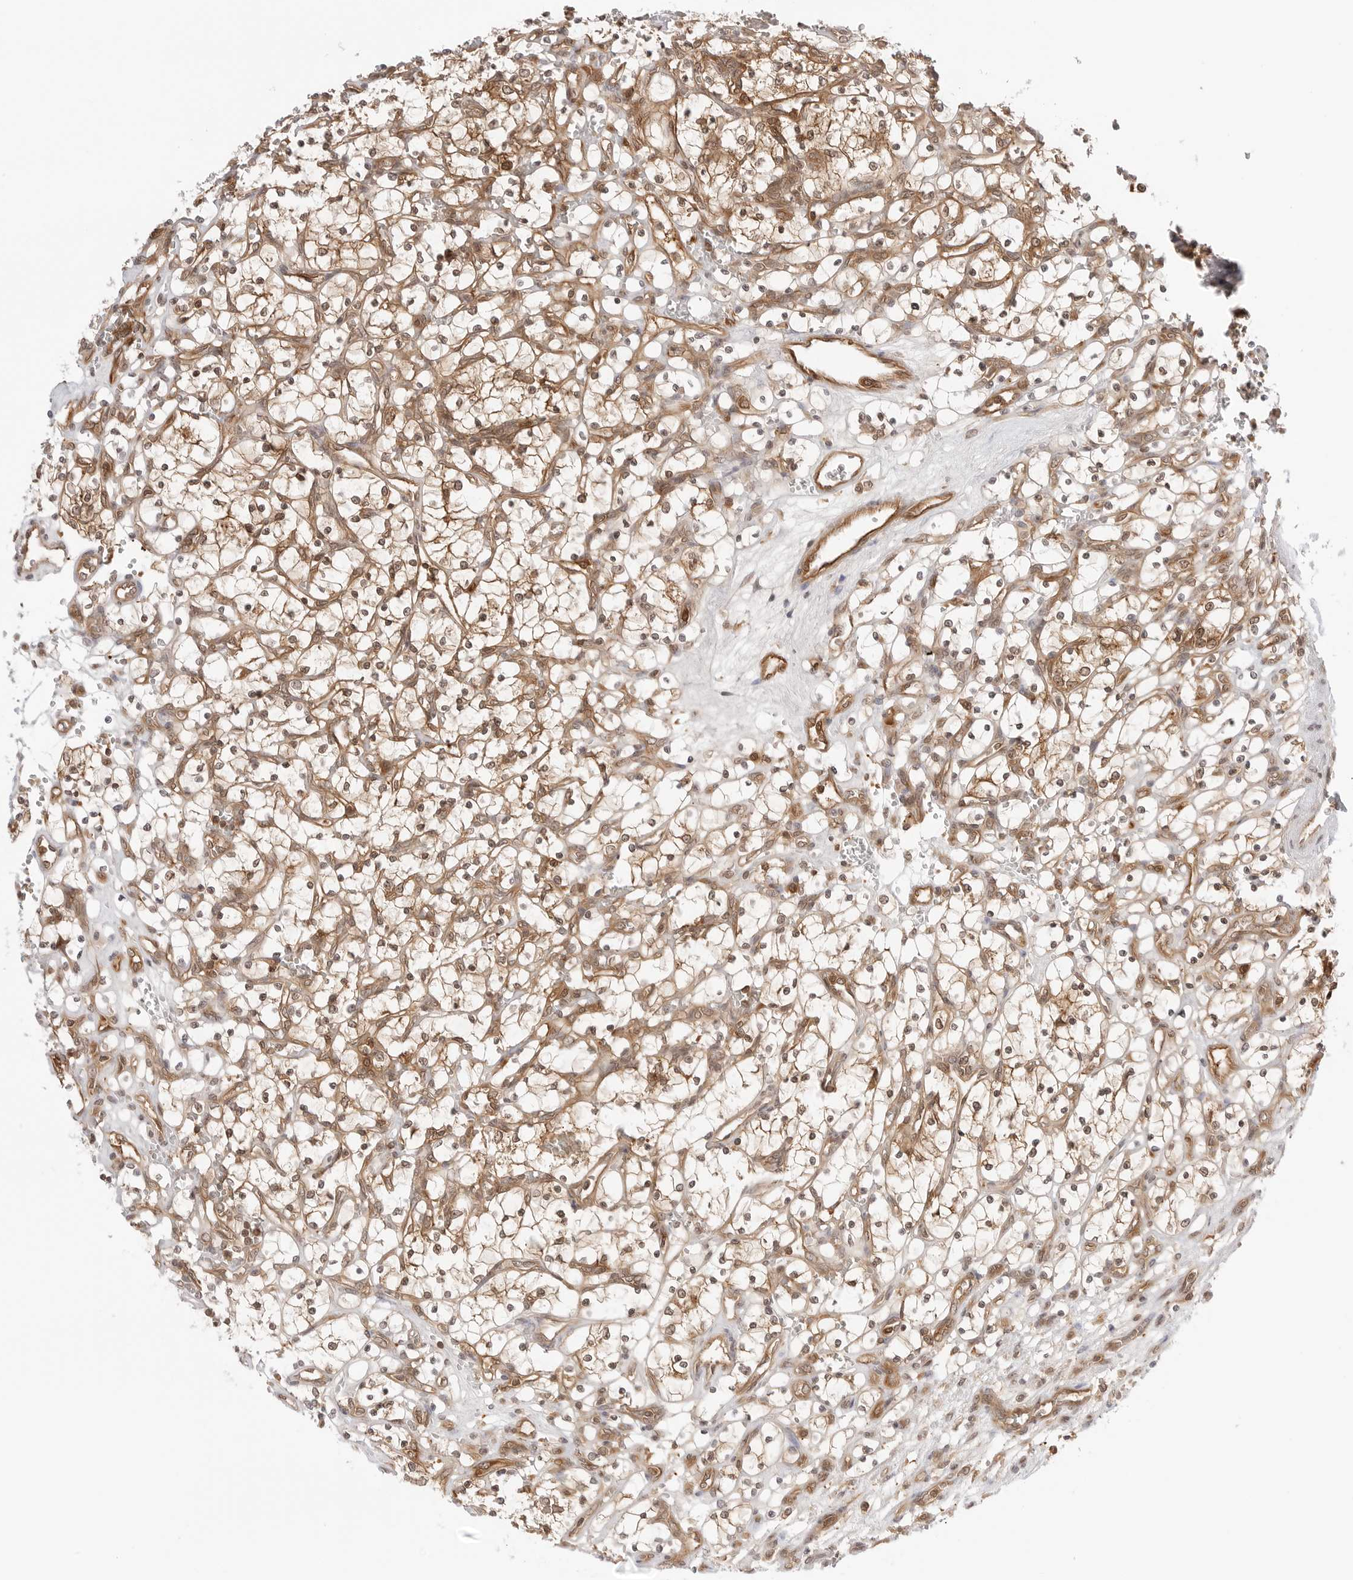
{"staining": {"intensity": "moderate", "quantity": ">75%", "location": "cytoplasmic/membranous,nuclear"}, "tissue": "renal cancer", "cell_type": "Tumor cells", "image_type": "cancer", "snomed": [{"axis": "morphology", "description": "Adenocarcinoma, NOS"}, {"axis": "topography", "description": "Kidney"}], "caption": "Human renal cancer (adenocarcinoma) stained with a brown dye displays moderate cytoplasmic/membranous and nuclear positive staining in approximately >75% of tumor cells.", "gene": "NUDC", "patient": {"sex": "female", "age": 69}}